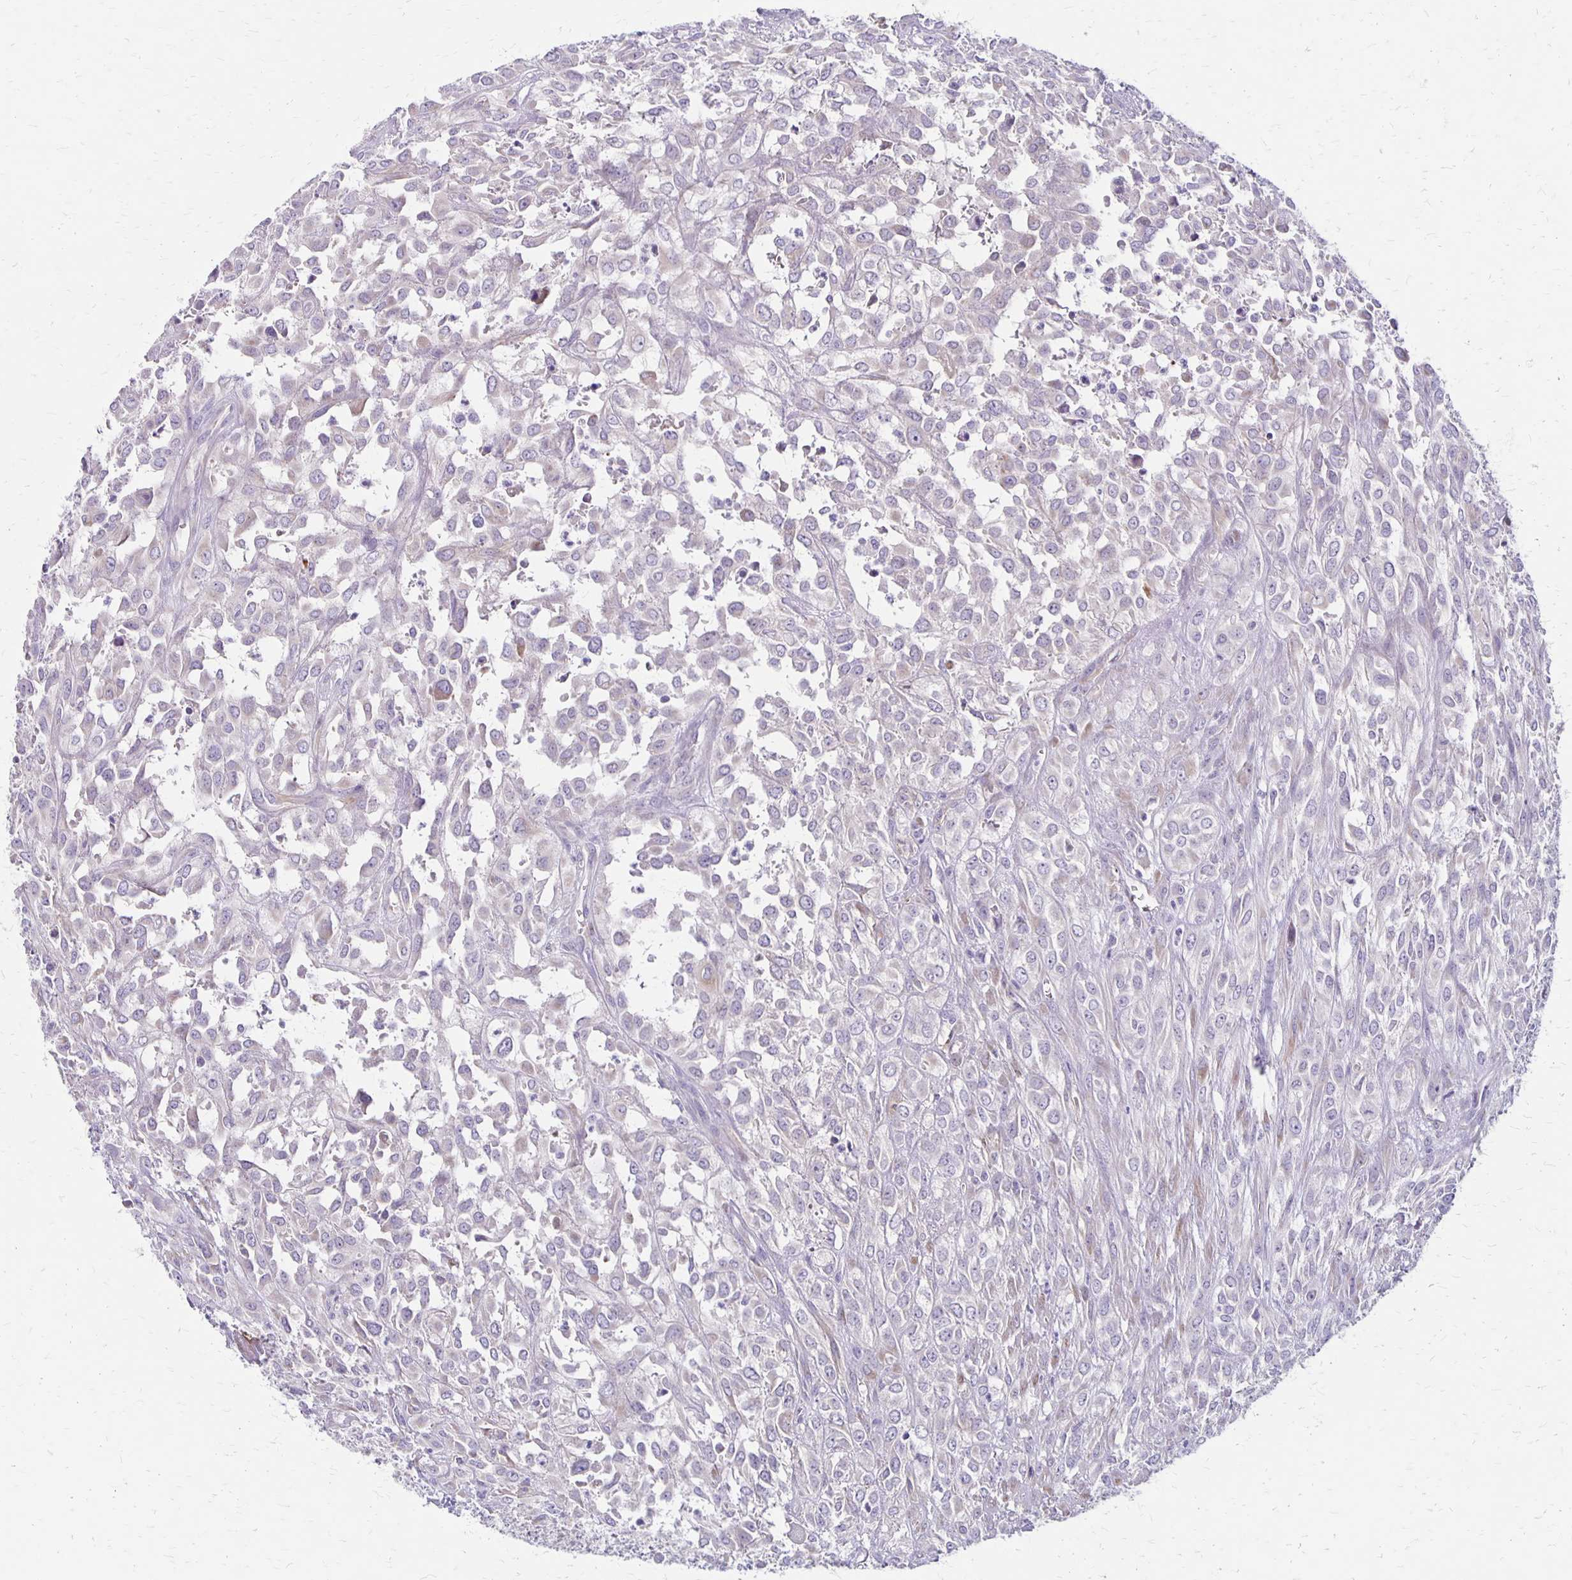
{"staining": {"intensity": "negative", "quantity": "none", "location": "none"}, "tissue": "urothelial cancer", "cell_type": "Tumor cells", "image_type": "cancer", "snomed": [{"axis": "morphology", "description": "Urothelial carcinoma, High grade"}, {"axis": "topography", "description": "Urinary bladder"}], "caption": "Urothelial cancer was stained to show a protein in brown. There is no significant staining in tumor cells. Nuclei are stained in blue.", "gene": "HOMER1", "patient": {"sex": "male", "age": 67}}